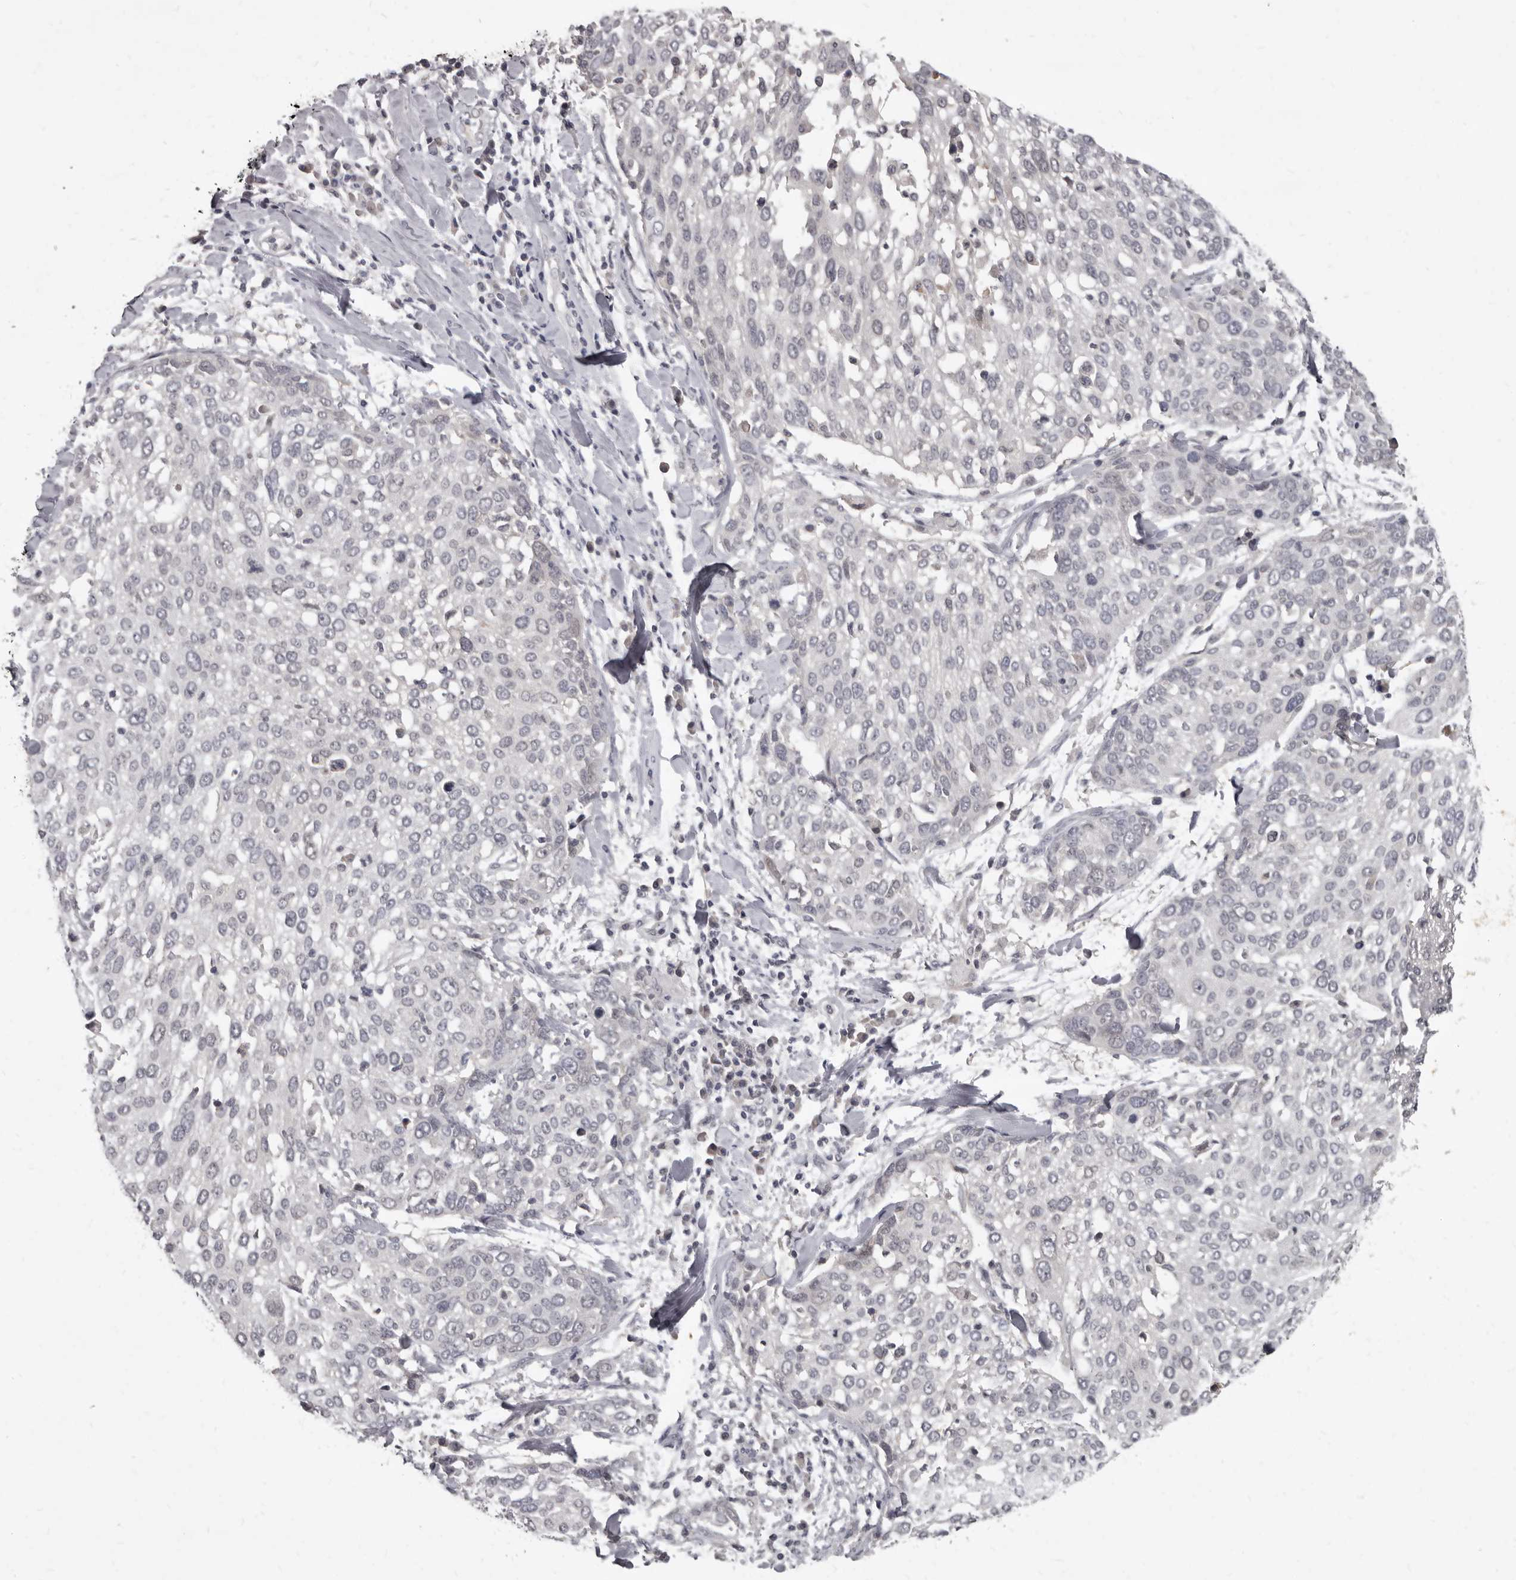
{"staining": {"intensity": "negative", "quantity": "none", "location": "none"}, "tissue": "lung cancer", "cell_type": "Tumor cells", "image_type": "cancer", "snomed": [{"axis": "morphology", "description": "Squamous cell carcinoma, NOS"}, {"axis": "topography", "description": "Lung"}], "caption": "The image demonstrates no staining of tumor cells in lung cancer.", "gene": "SULT1E1", "patient": {"sex": "male", "age": 65}}